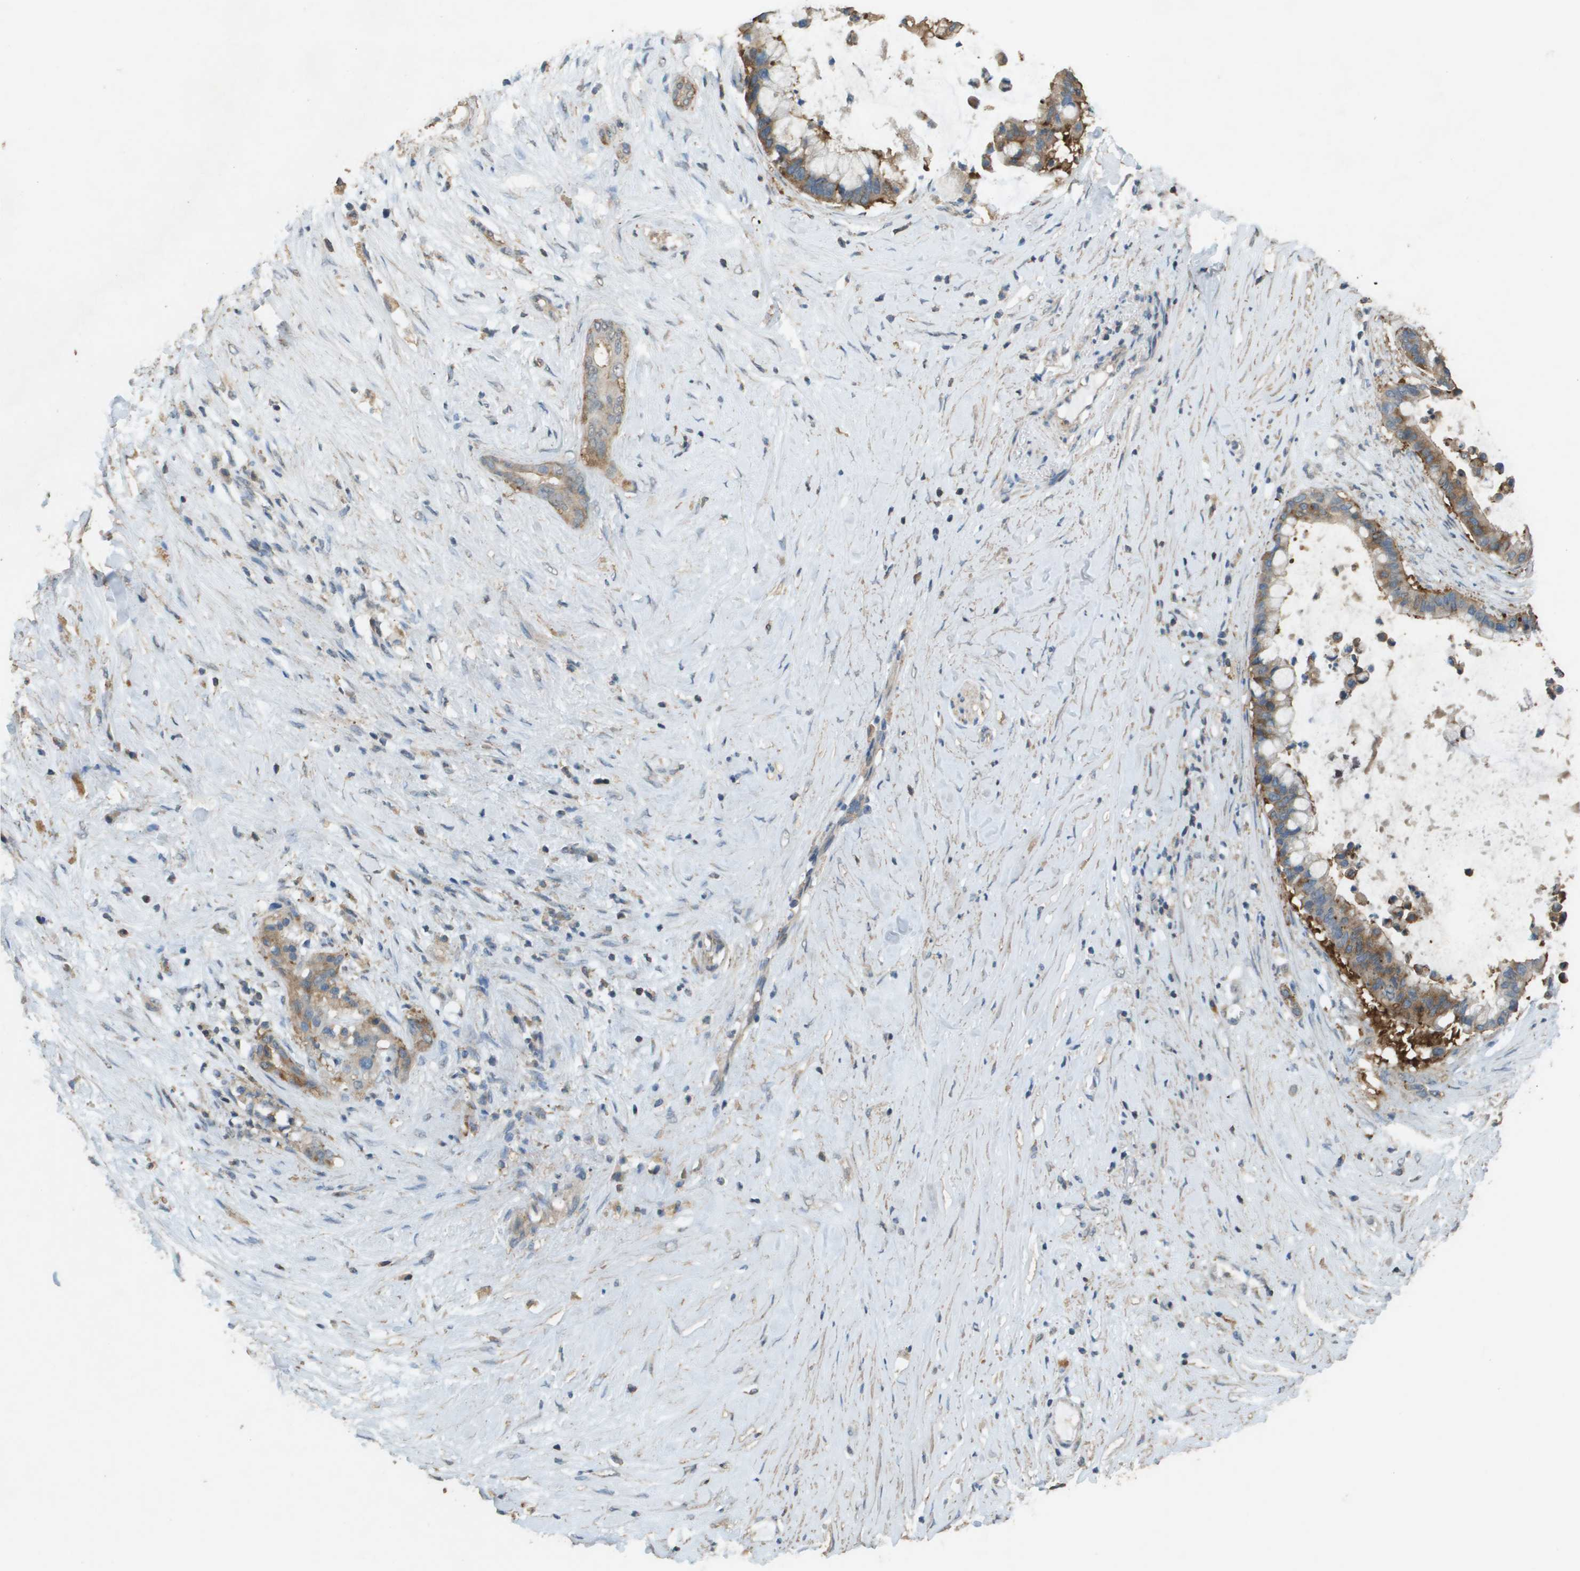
{"staining": {"intensity": "weak", "quantity": ">75%", "location": "cytoplasmic/membranous"}, "tissue": "pancreatic cancer", "cell_type": "Tumor cells", "image_type": "cancer", "snomed": [{"axis": "morphology", "description": "Adenocarcinoma, NOS"}, {"axis": "topography", "description": "Pancreas"}], "caption": "Pancreatic adenocarcinoma stained with a protein marker shows weak staining in tumor cells.", "gene": "MS4A7", "patient": {"sex": "male", "age": 41}}